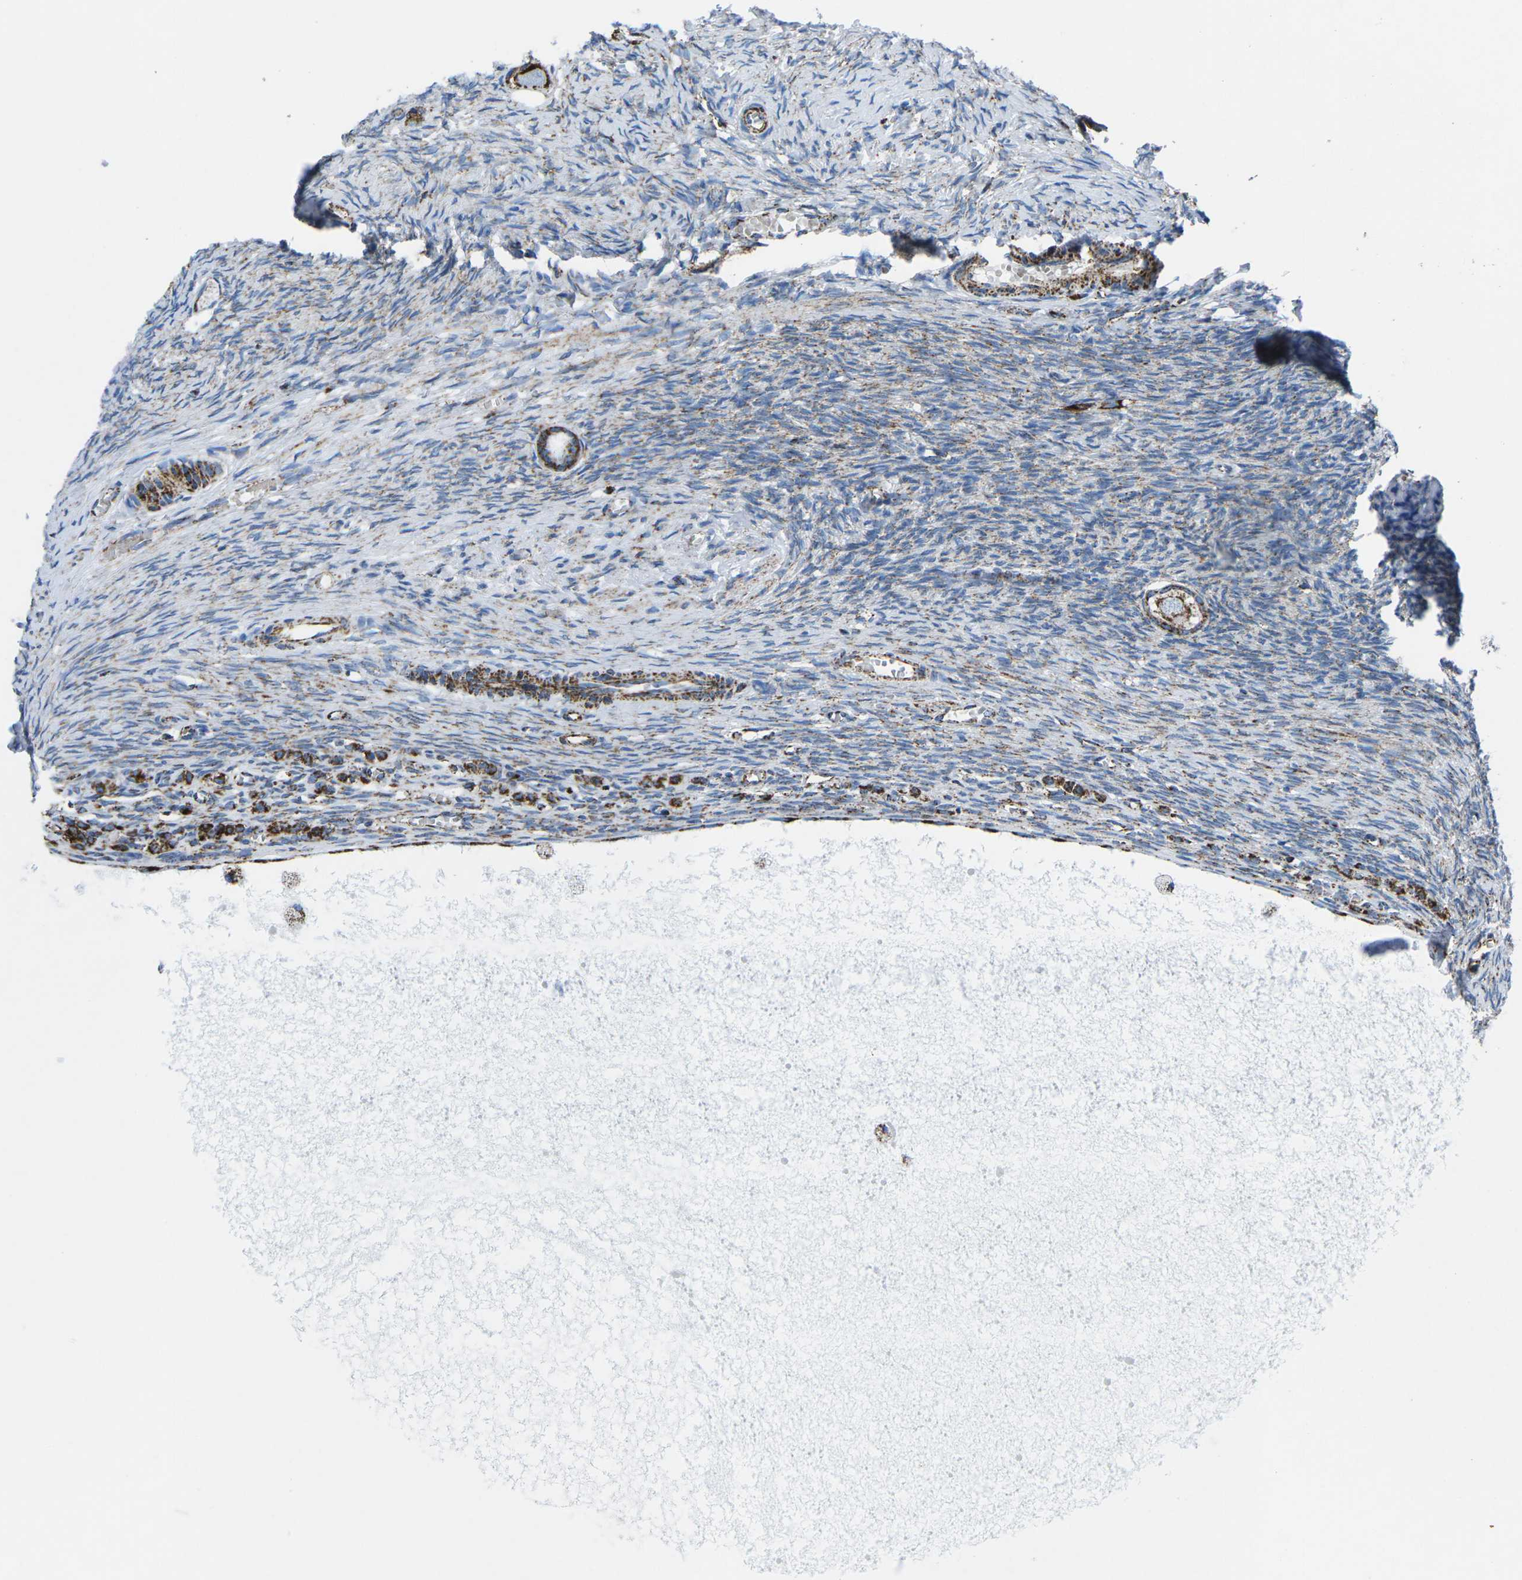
{"staining": {"intensity": "strong", "quantity": ">75%", "location": "cytoplasmic/membranous"}, "tissue": "ovary", "cell_type": "Follicle cells", "image_type": "normal", "snomed": [{"axis": "morphology", "description": "Normal tissue, NOS"}, {"axis": "topography", "description": "Ovary"}], "caption": "Protein expression analysis of unremarkable ovary reveals strong cytoplasmic/membranous staining in approximately >75% of follicle cells. The protein of interest is stained brown, and the nuclei are stained in blue (DAB IHC with brightfield microscopy, high magnification).", "gene": "MT", "patient": {"sex": "female", "age": 27}}